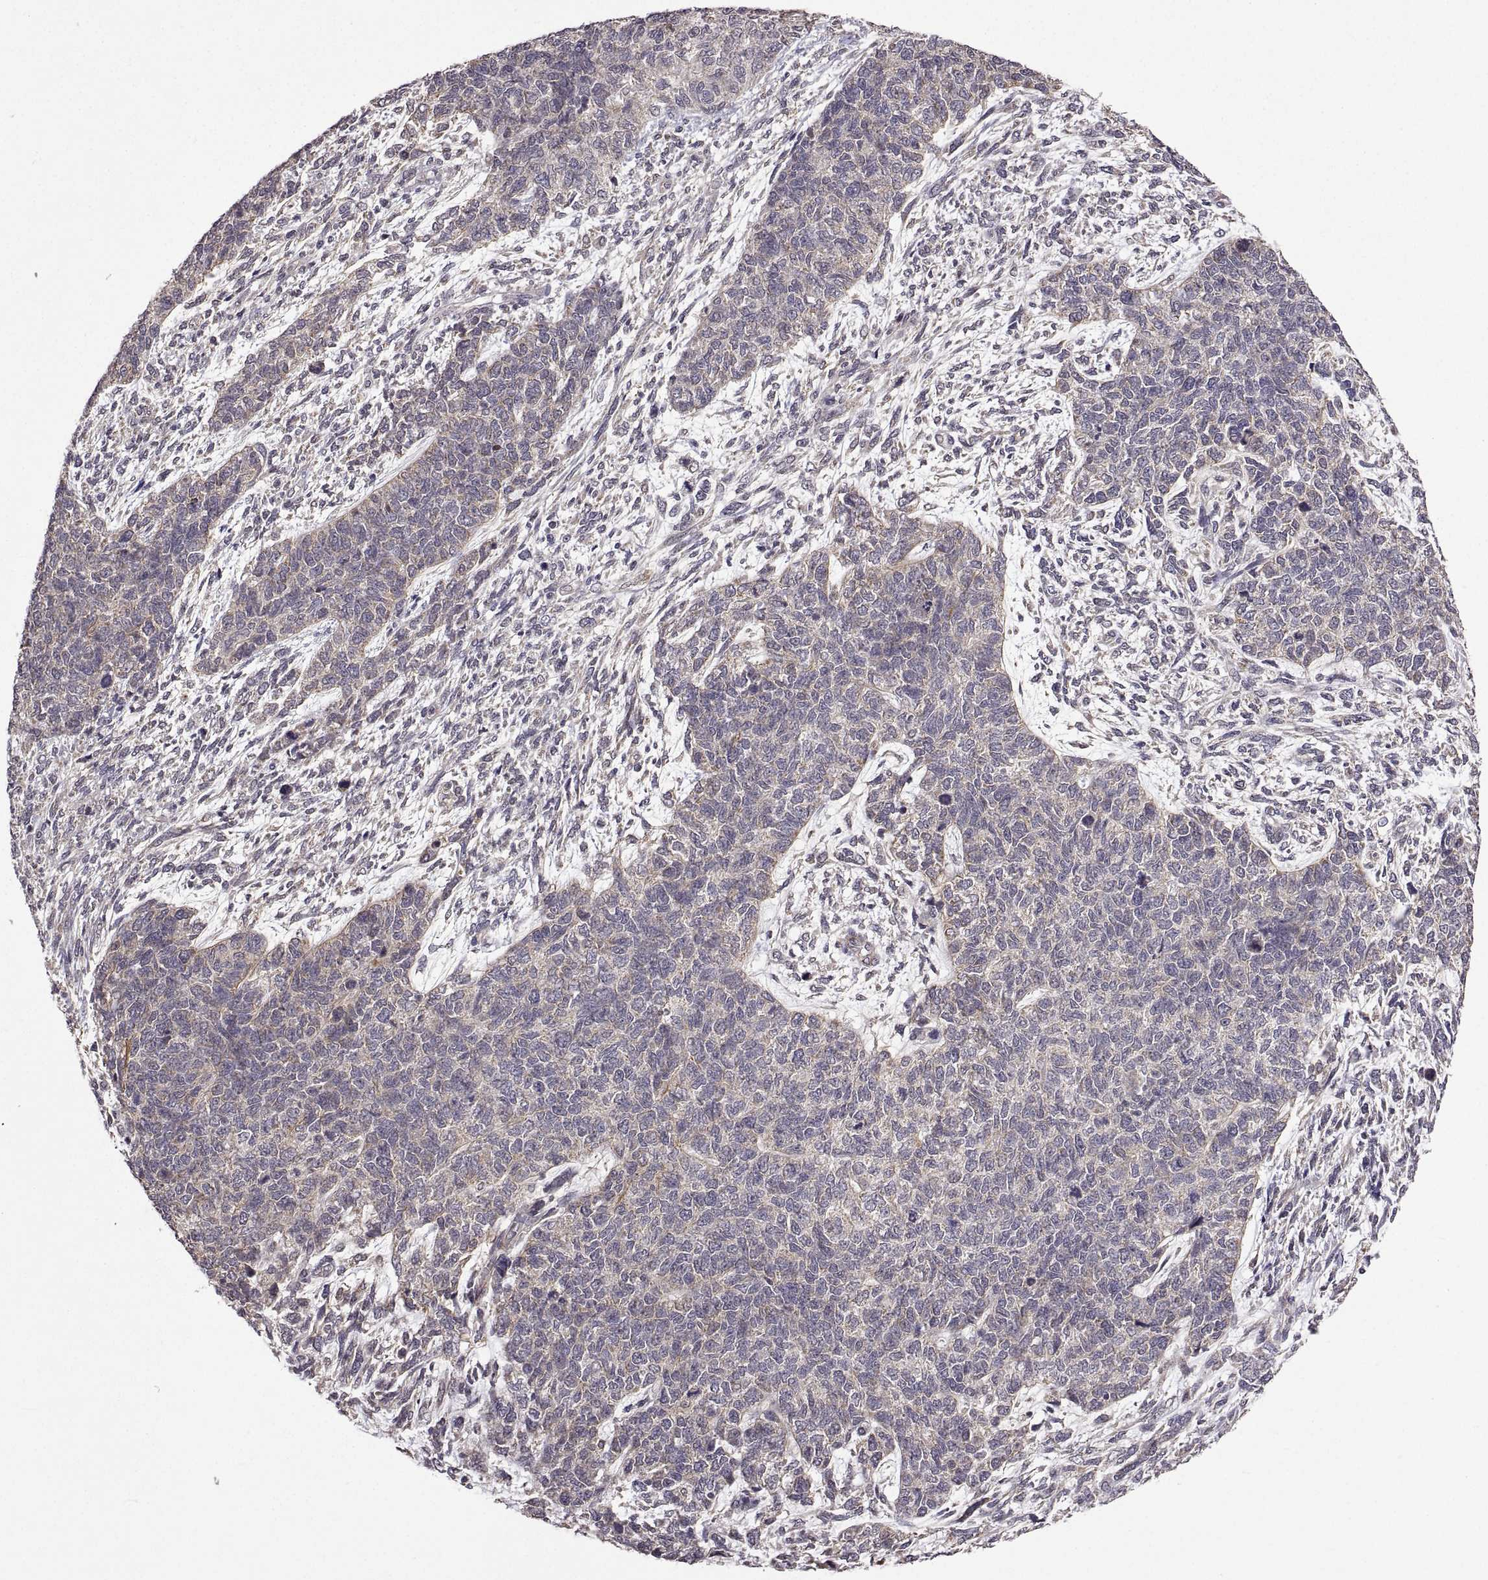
{"staining": {"intensity": "negative", "quantity": "none", "location": "none"}, "tissue": "cervical cancer", "cell_type": "Tumor cells", "image_type": "cancer", "snomed": [{"axis": "morphology", "description": "Squamous cell carcinoma, NOS"}, {"axis": "topography", "description": "Cervix"}], "caption": "DAB (3,3'-diaminobenzidine) immunohistochemical staining of human squamous cell carcinoma (cervical) demonstrates no significant positivity in tumor cells.", "gene": "LAMA1", "patient": {"sex": "female", "age": 63}}